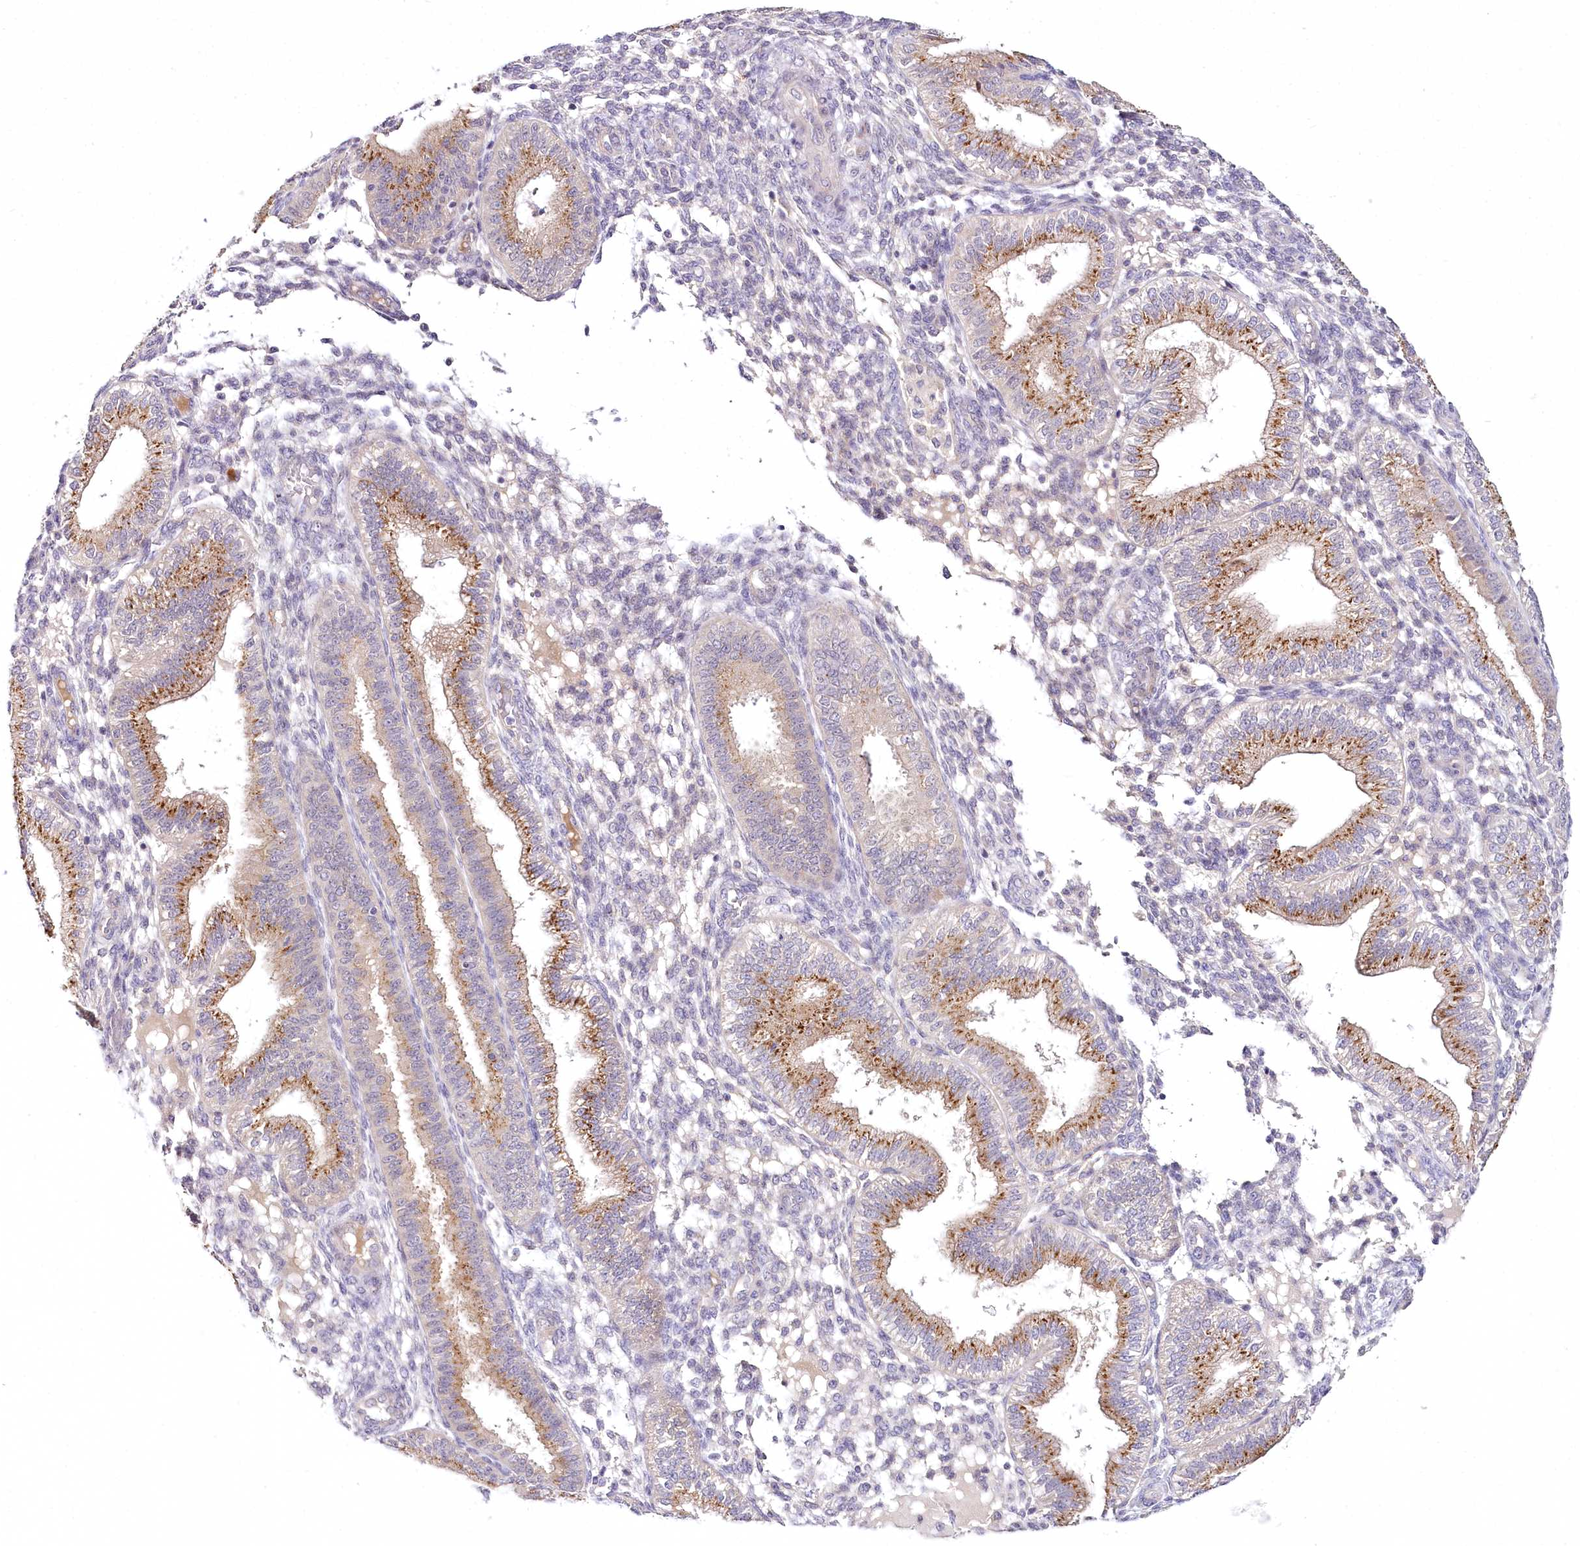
{"staining": {"intensity": "negative", "quantity": "none", "location": "none"}, "tissue": "endometrium", "cell_type": "Cells in endometrial stroma", "image_type": "normal", "snomed": [{"axis": "morphology", "description": "Normal tissue, NOS"}, {"axis": "topography", "description": "Endometrium"}], "caption": "The micrograph demonstrates no significant staining in cells in endometrial stroma of endometrium.", "gene": "VWA5A", "patient": {"sex": "female", "age": 39}}